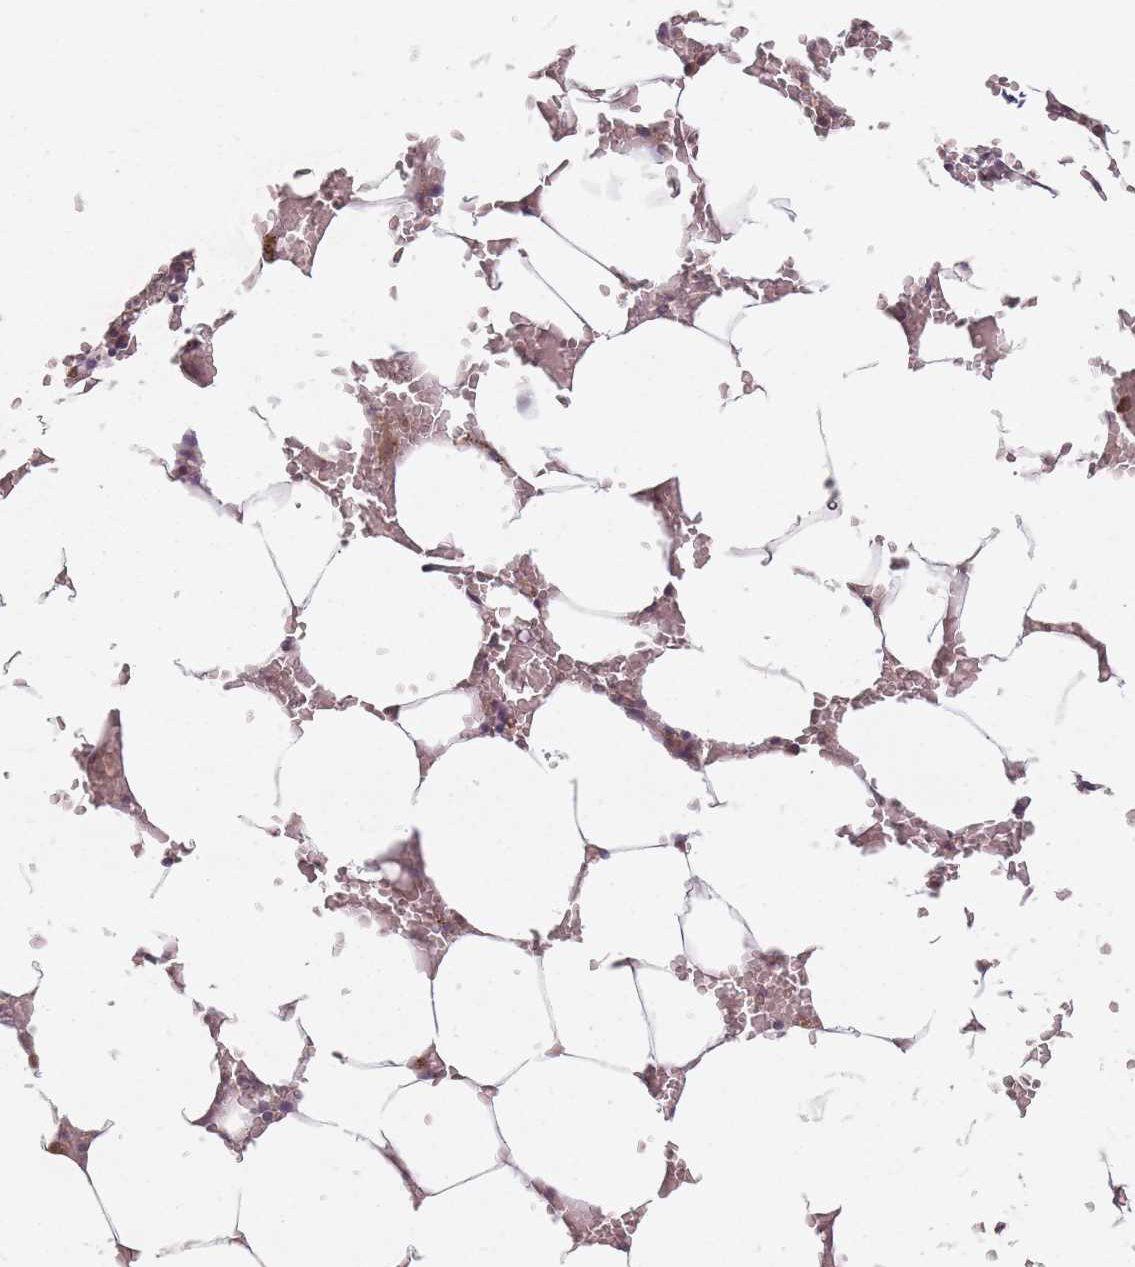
{"staining": {"intensity": "moderate", "quantity": ">75%", "location": "nuclear"}, "tissue": "bone marrow", "cell_type": "Hematopoietic cells", "image_type": "normal", "snomed": [{"axis": "morphology", "description": "Normal tissue, NOS"}, {"axis": "topography", "description": "Bone marrow"}], "caption": "This is a histology image of immunohistochemistry staining of unremarkable bone marrow, which shows moderate positivity in the nuclear of hematopoietic cells.", "gene": "C3orf14", "patient": {"sex": "male", "age": 70}}